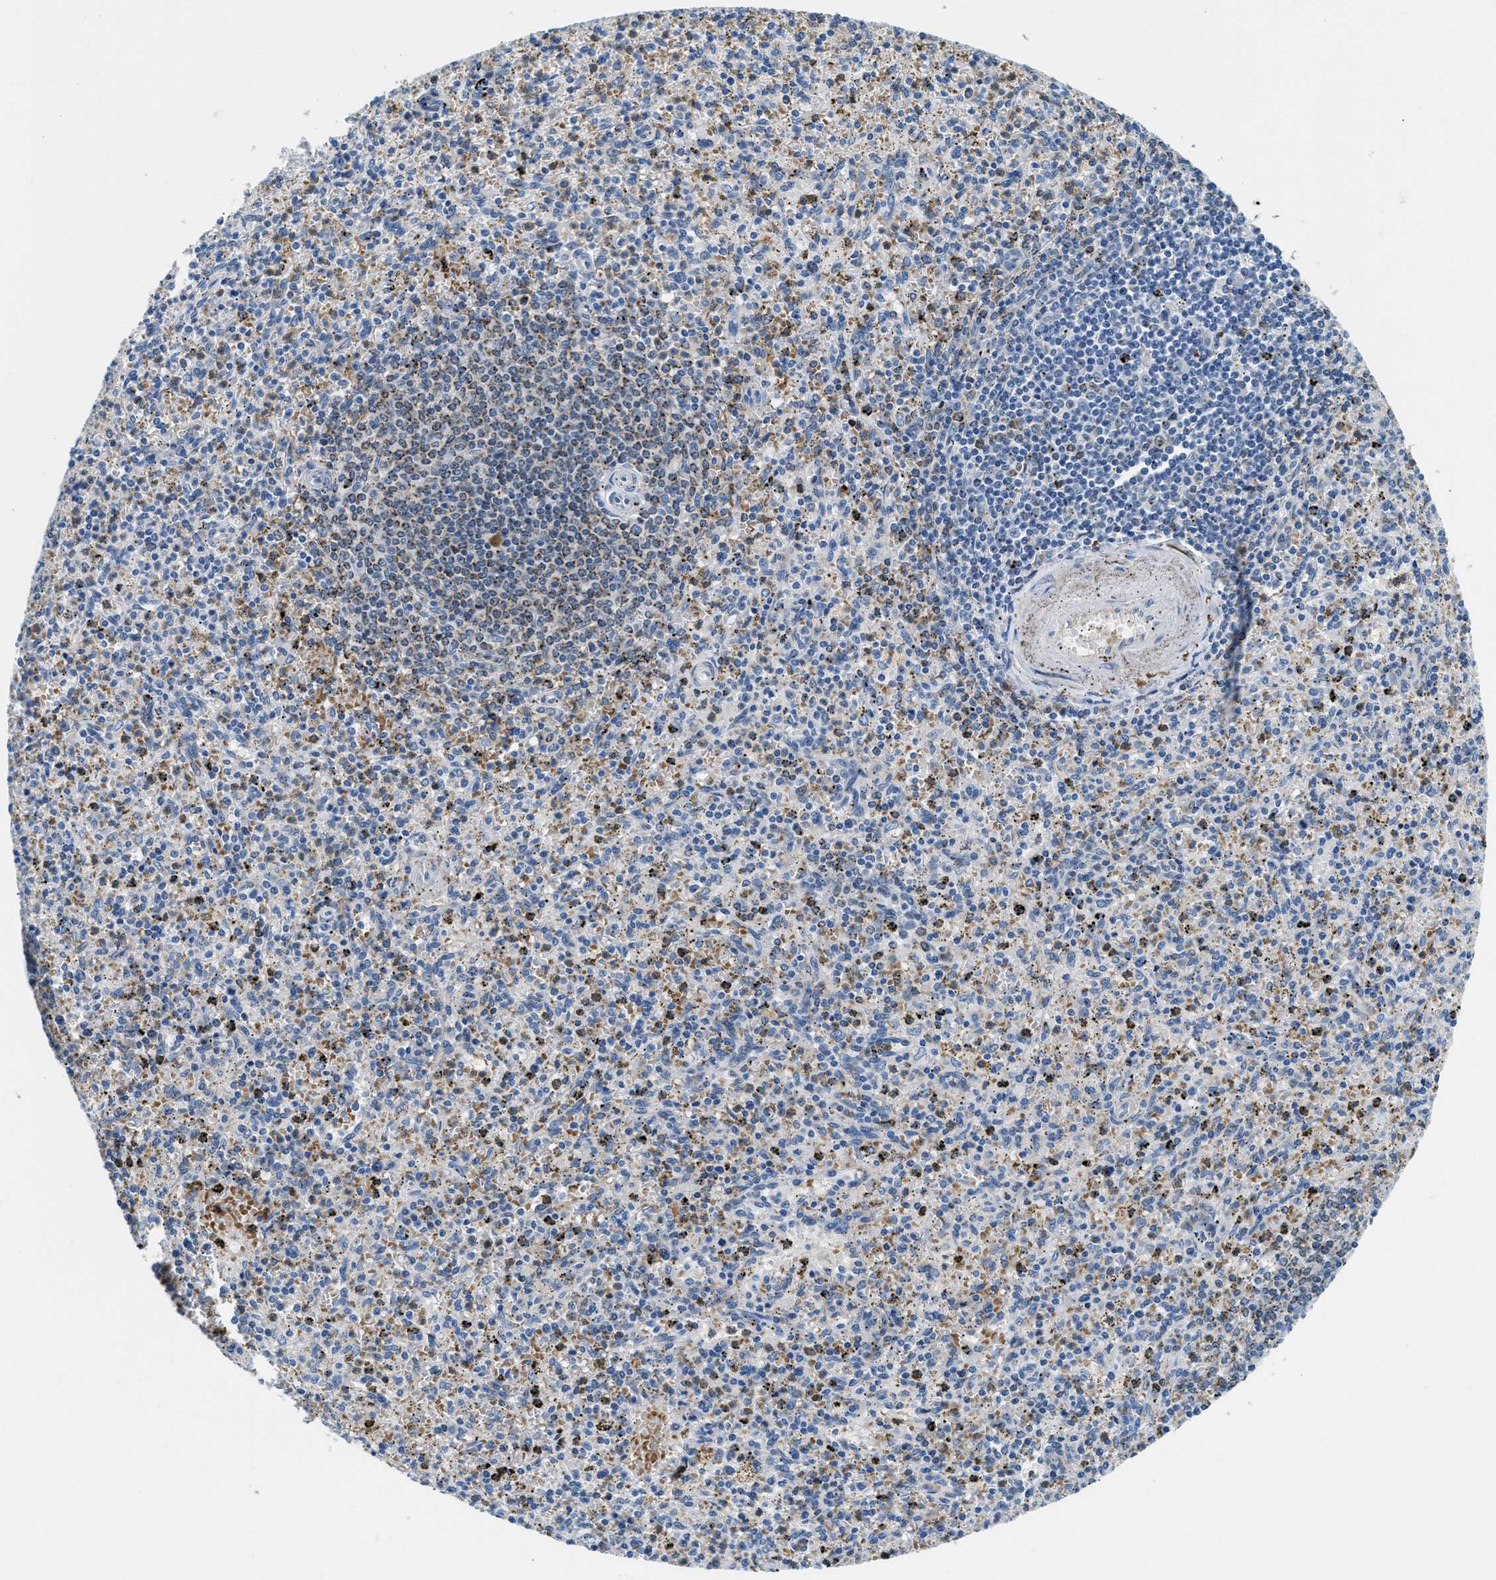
{"staining": {"intensity": "weak", "quantity": "<25%", "location": "cytoplasmic/membranous"}, "tissue": "spleen", "cell_type": "Cells in red pulp", "image_type": "normal", "snomed": [{"axis": "morphology", "description": "Normal tissue, NOS"}, {"axis": "topography", "description": "Spleen"}], "caption": "A high-resolution photomicrograph shows immunohistochemistry staining of unremarkable spleen, which shows no significant expression in cells in red pulp.", "gene": "TSPAN3", "patient": {"sex": "male", "age": 72}}